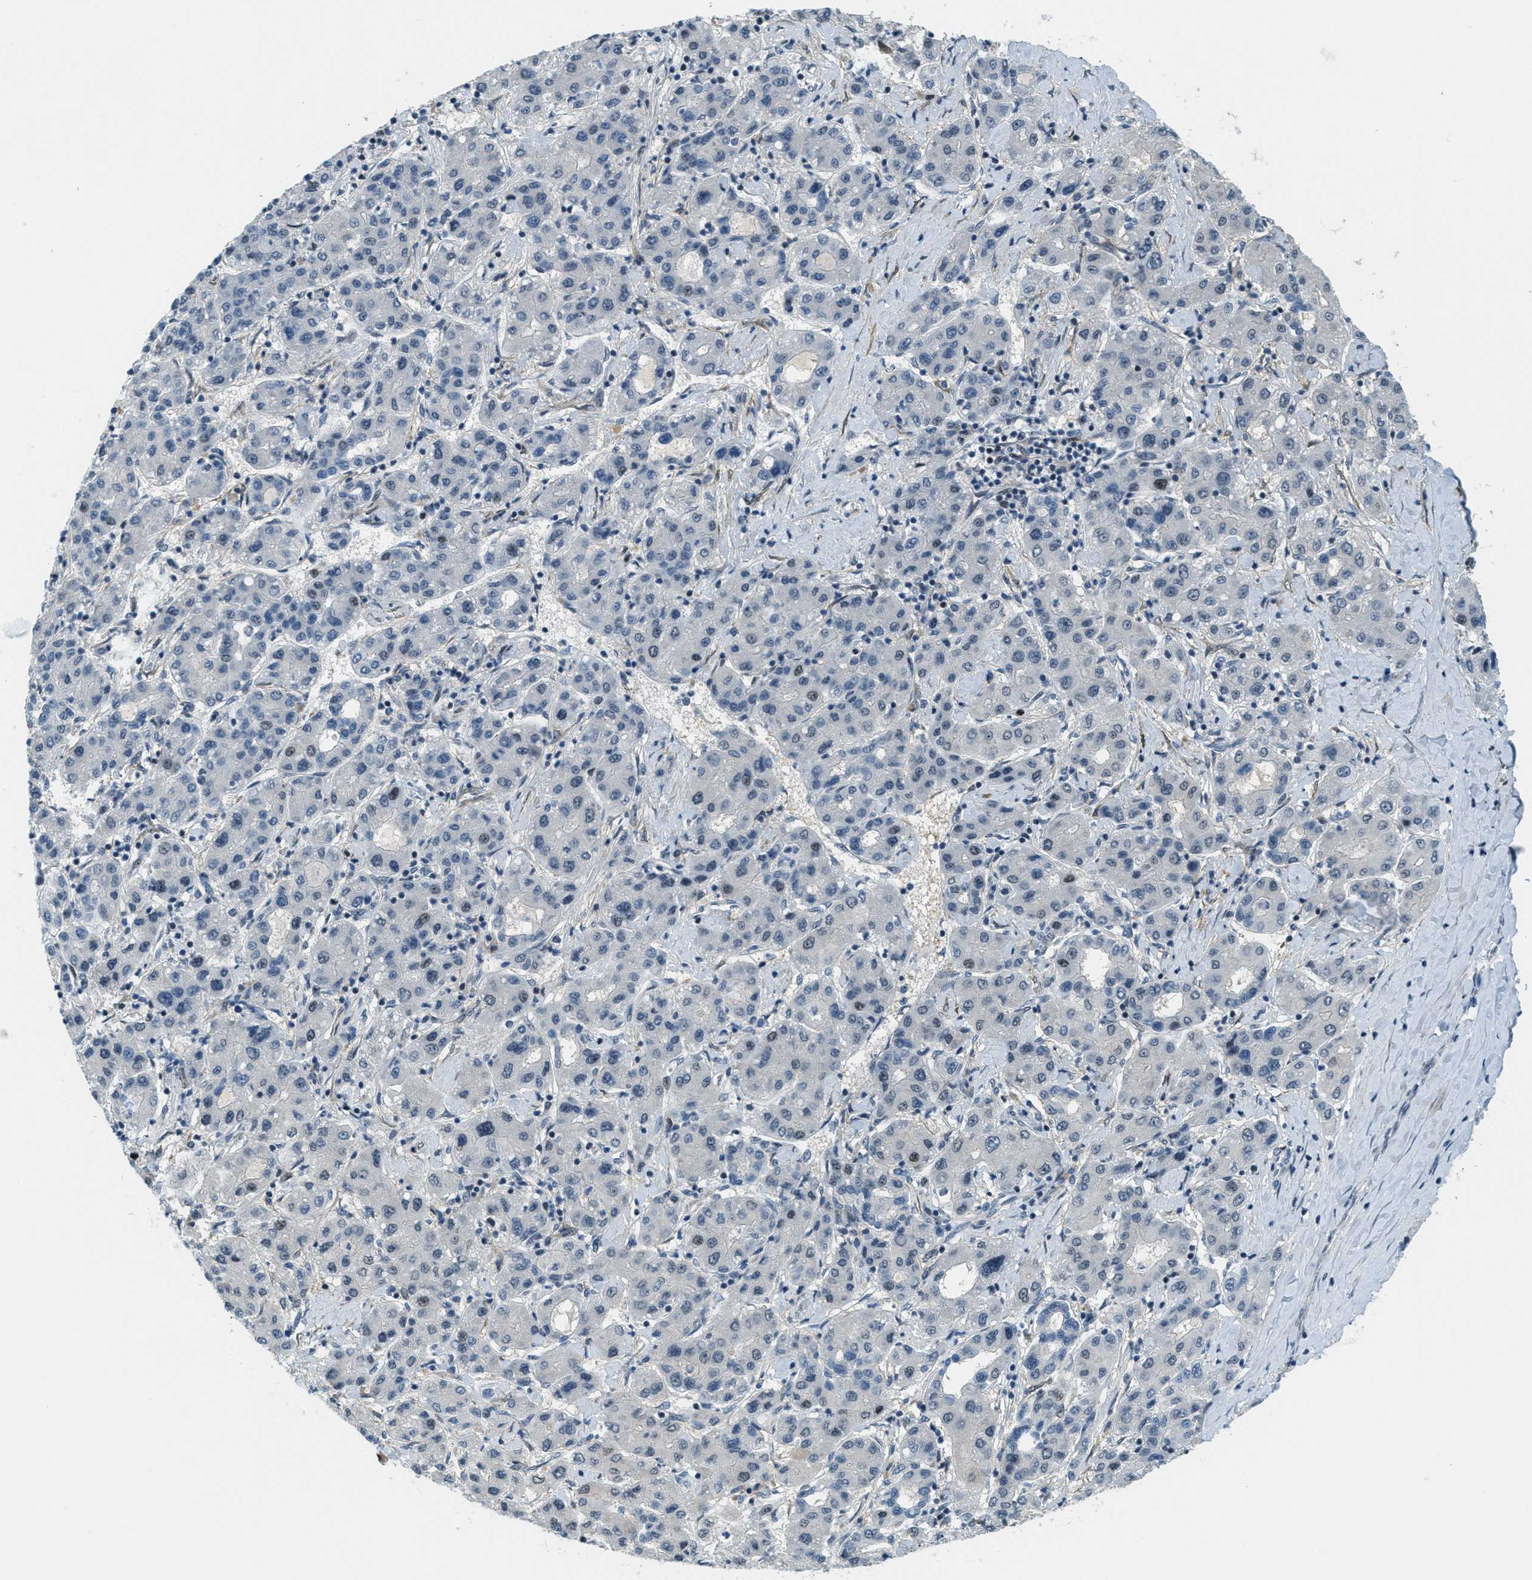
{"staining": {"intensity": "negative", "quantity": "none", "location": "none"}, "tissue": "liver cancer", "cell_type": "Tumor cells", "image_type": "cancer", "snomed": [{"axis": "morphology", "description": "Carcinoma, Hepatocellular, NOS"}, {"axis": "topography", "description": "Liver"}], "caption": "Immunohistochemical staining of liver cancer (hepatocellular carcinoma) demonstrates no significant staining in tumor cells. The staining was performed using DAB to visualize the protein expression in brown, while the nuclei were stained in blue with hematoxylin (Magnification: 20x).", "gene": "ZDHHC23", "patient": {"sex": "male", "age": 65}}